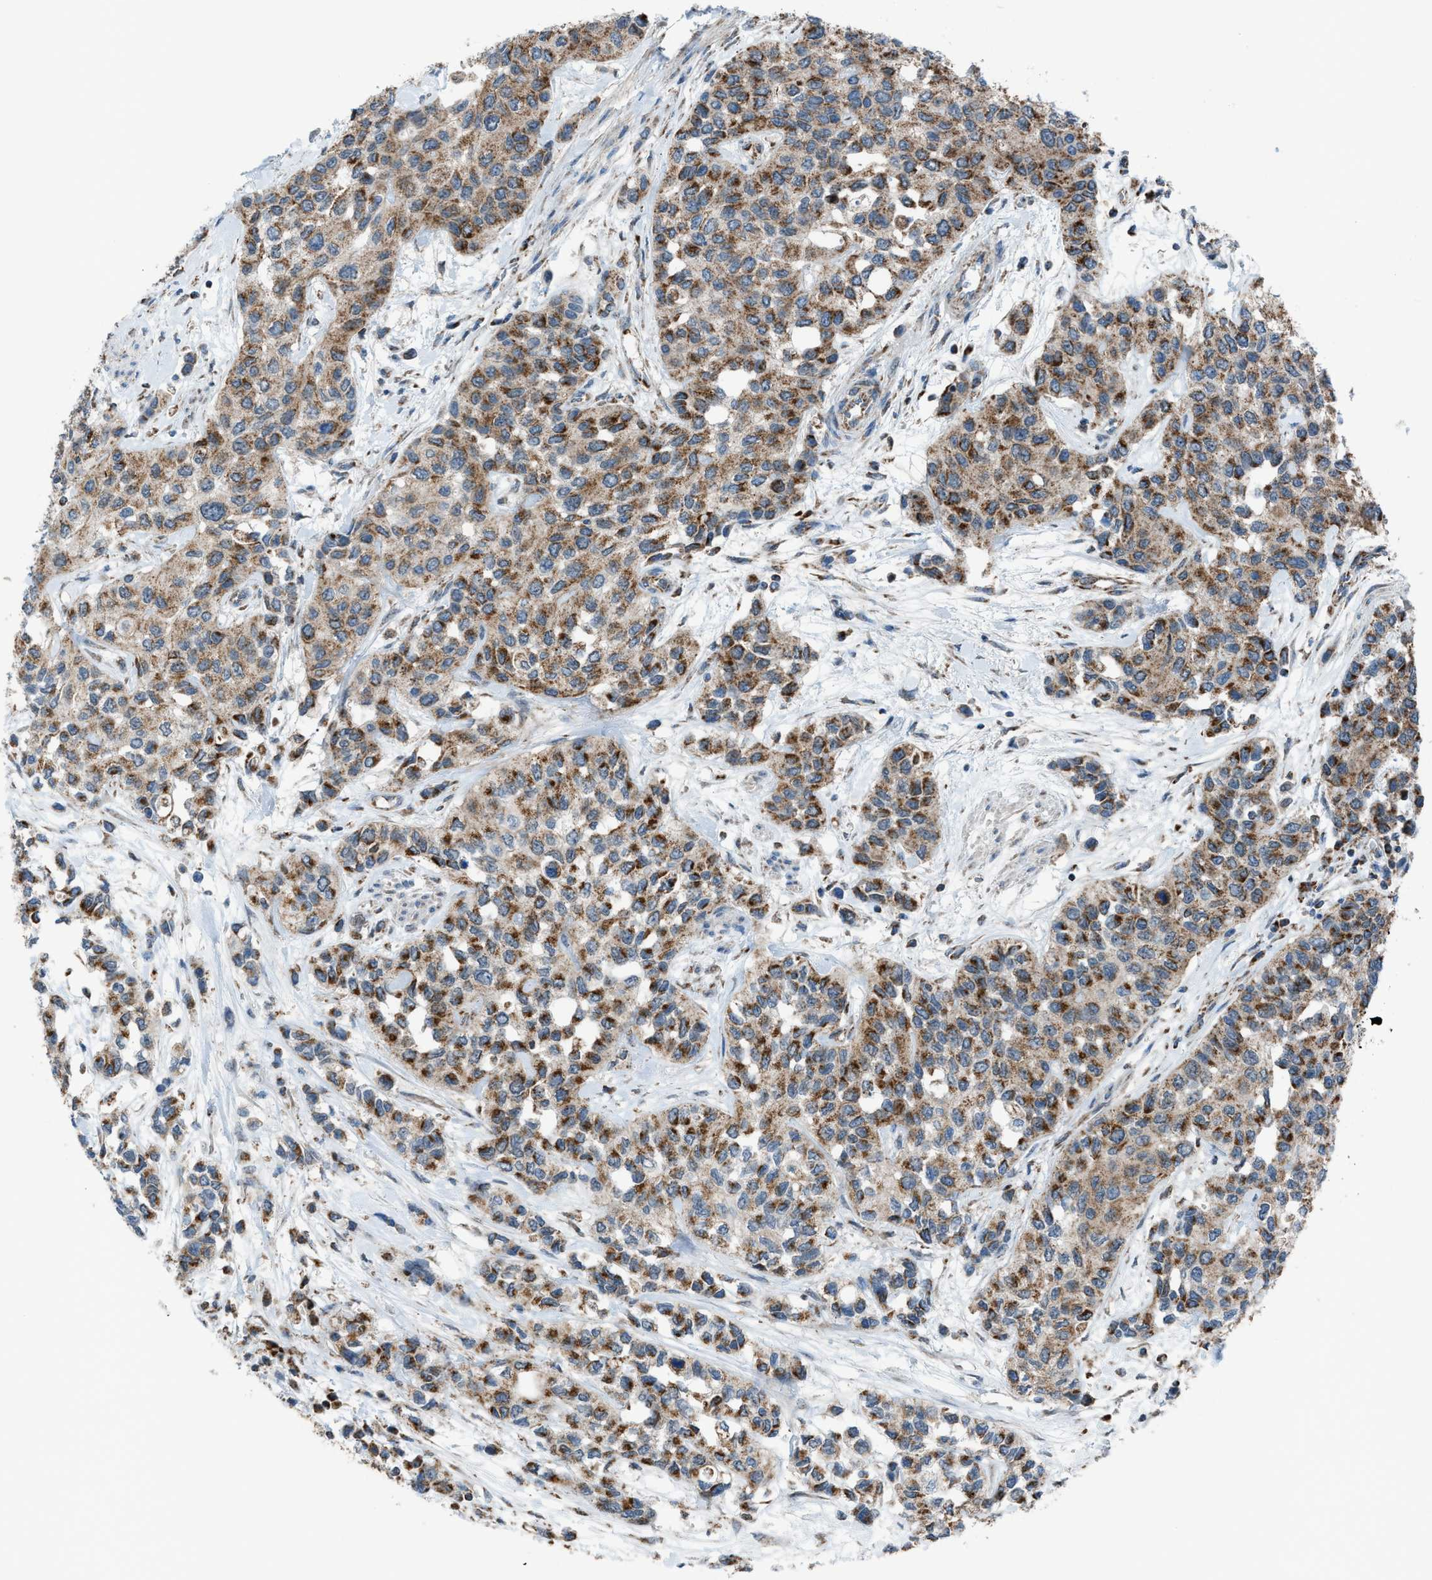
{"staining": {"intensity": "moderate", "quantity": ">75%", "location": "cytoplasmic/membranous"}, "tissue": "urothelial cancer", "cell_type": "Tumor cells", "image_type": "cancer", "snomed": [{"axis": "morphology", "description": "Urothelial carcinoma, High grade"}, {"axis": "topography", "description": "Urinary bladder"}], "caption": "High-grade urothelial carcinoma stained with a protein marker reveals moderate staining in tumor cells.", "gene": "SRM", "patient": {"sex": "female", "age": 56}}